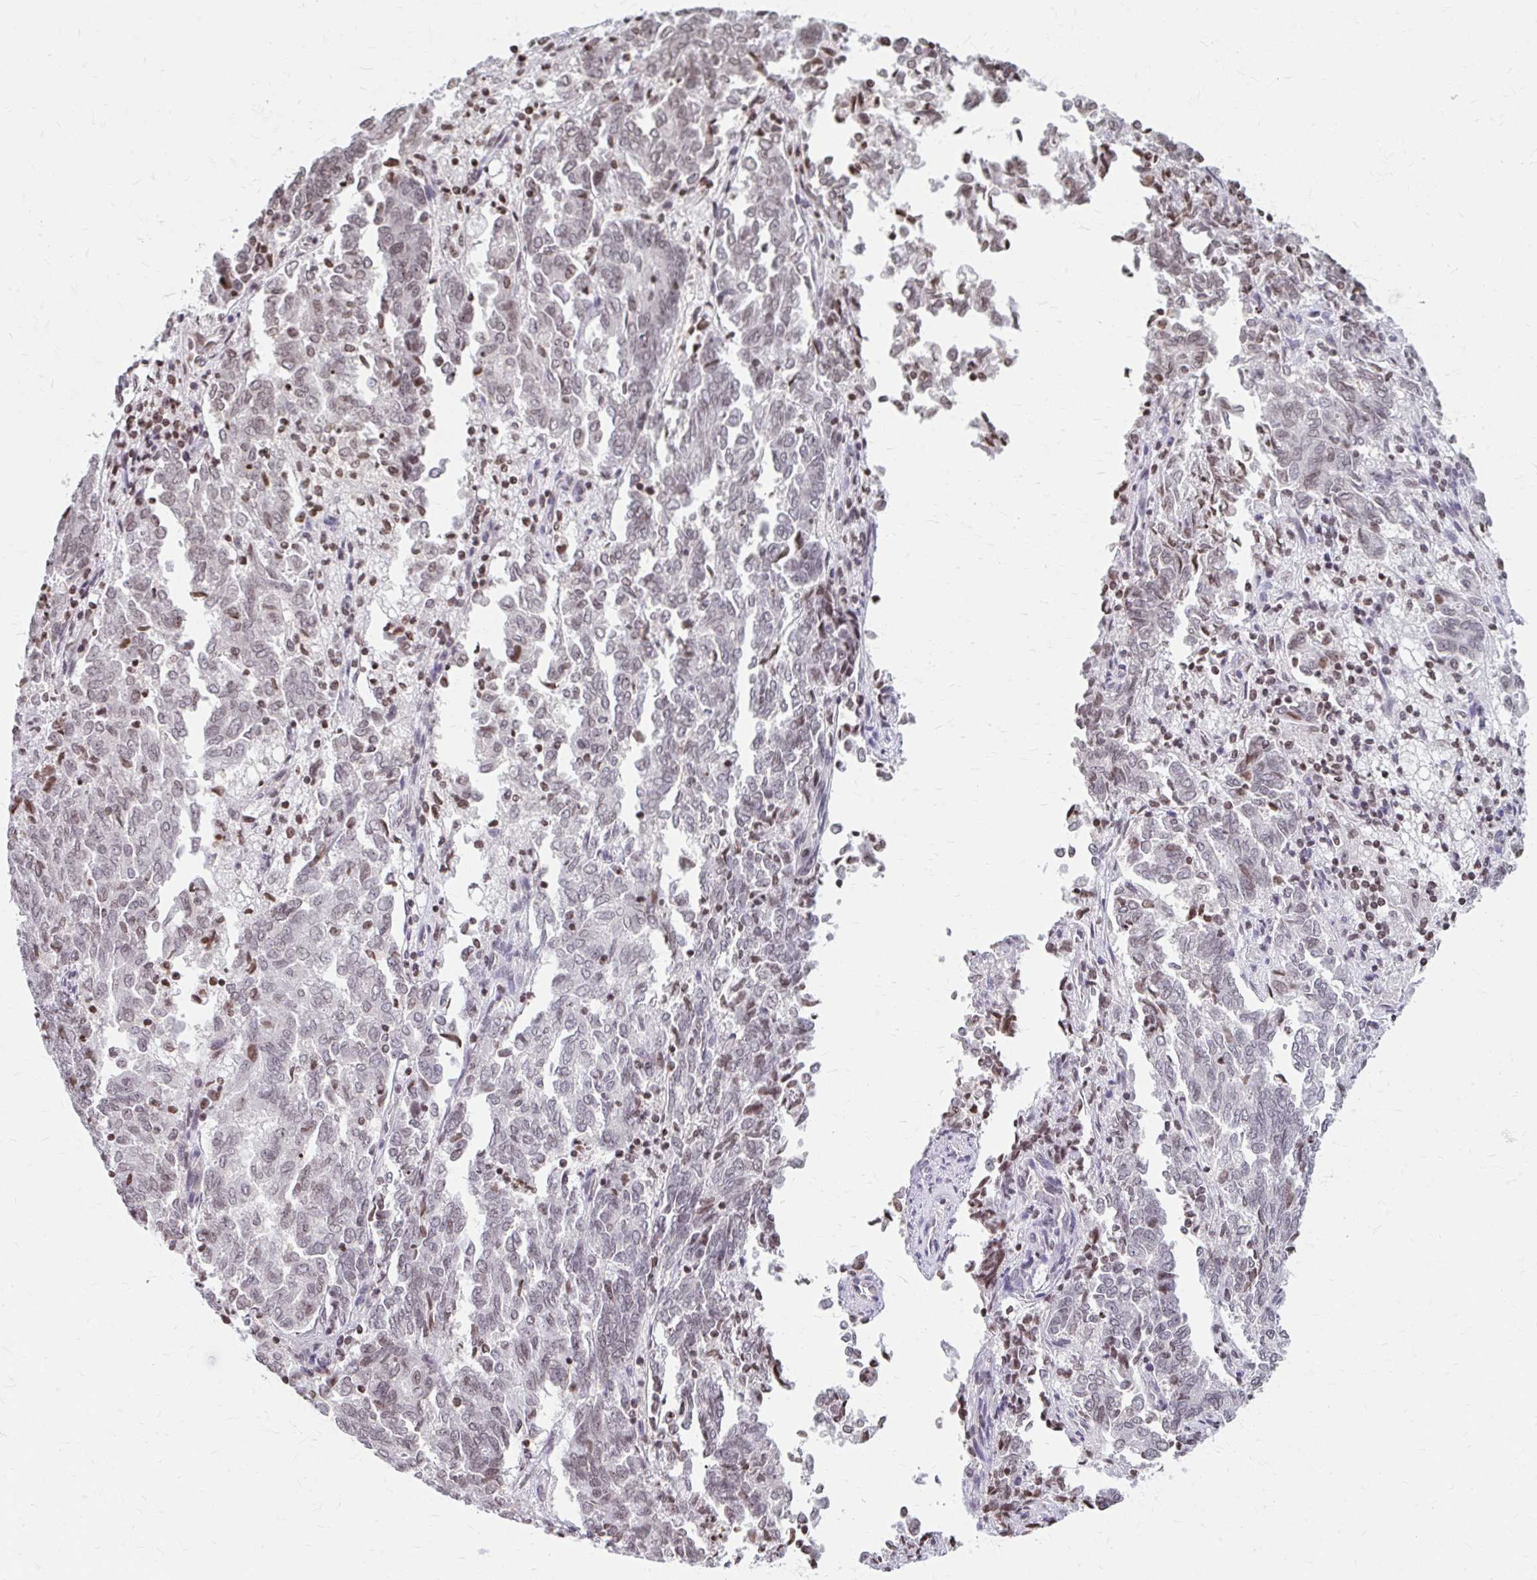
{"staining": {"intensity": "weak", "quantity": "25%-75%", "location": "nuclear"}, "tissue": "endometrial cancer", "cell_type": "Tumor cells", "image_type": "cancer", "snomed": [{"axis": "morphology", "description": "Adenocarcinoma, NOS"}, {"axis": "topography", "description": "Endometrium"}], "caption": "Endometrial cancer stained with immunohistochemistry reveals weak nuclear expression in about 25%-75% of tumor cells. The protein is stained brown, and the nuclei are stained in blue (DAB IHC with brightfield microscopy, high magnification).", "gene": "ORC3", "patient": {"sex": "female", "age": 80}}